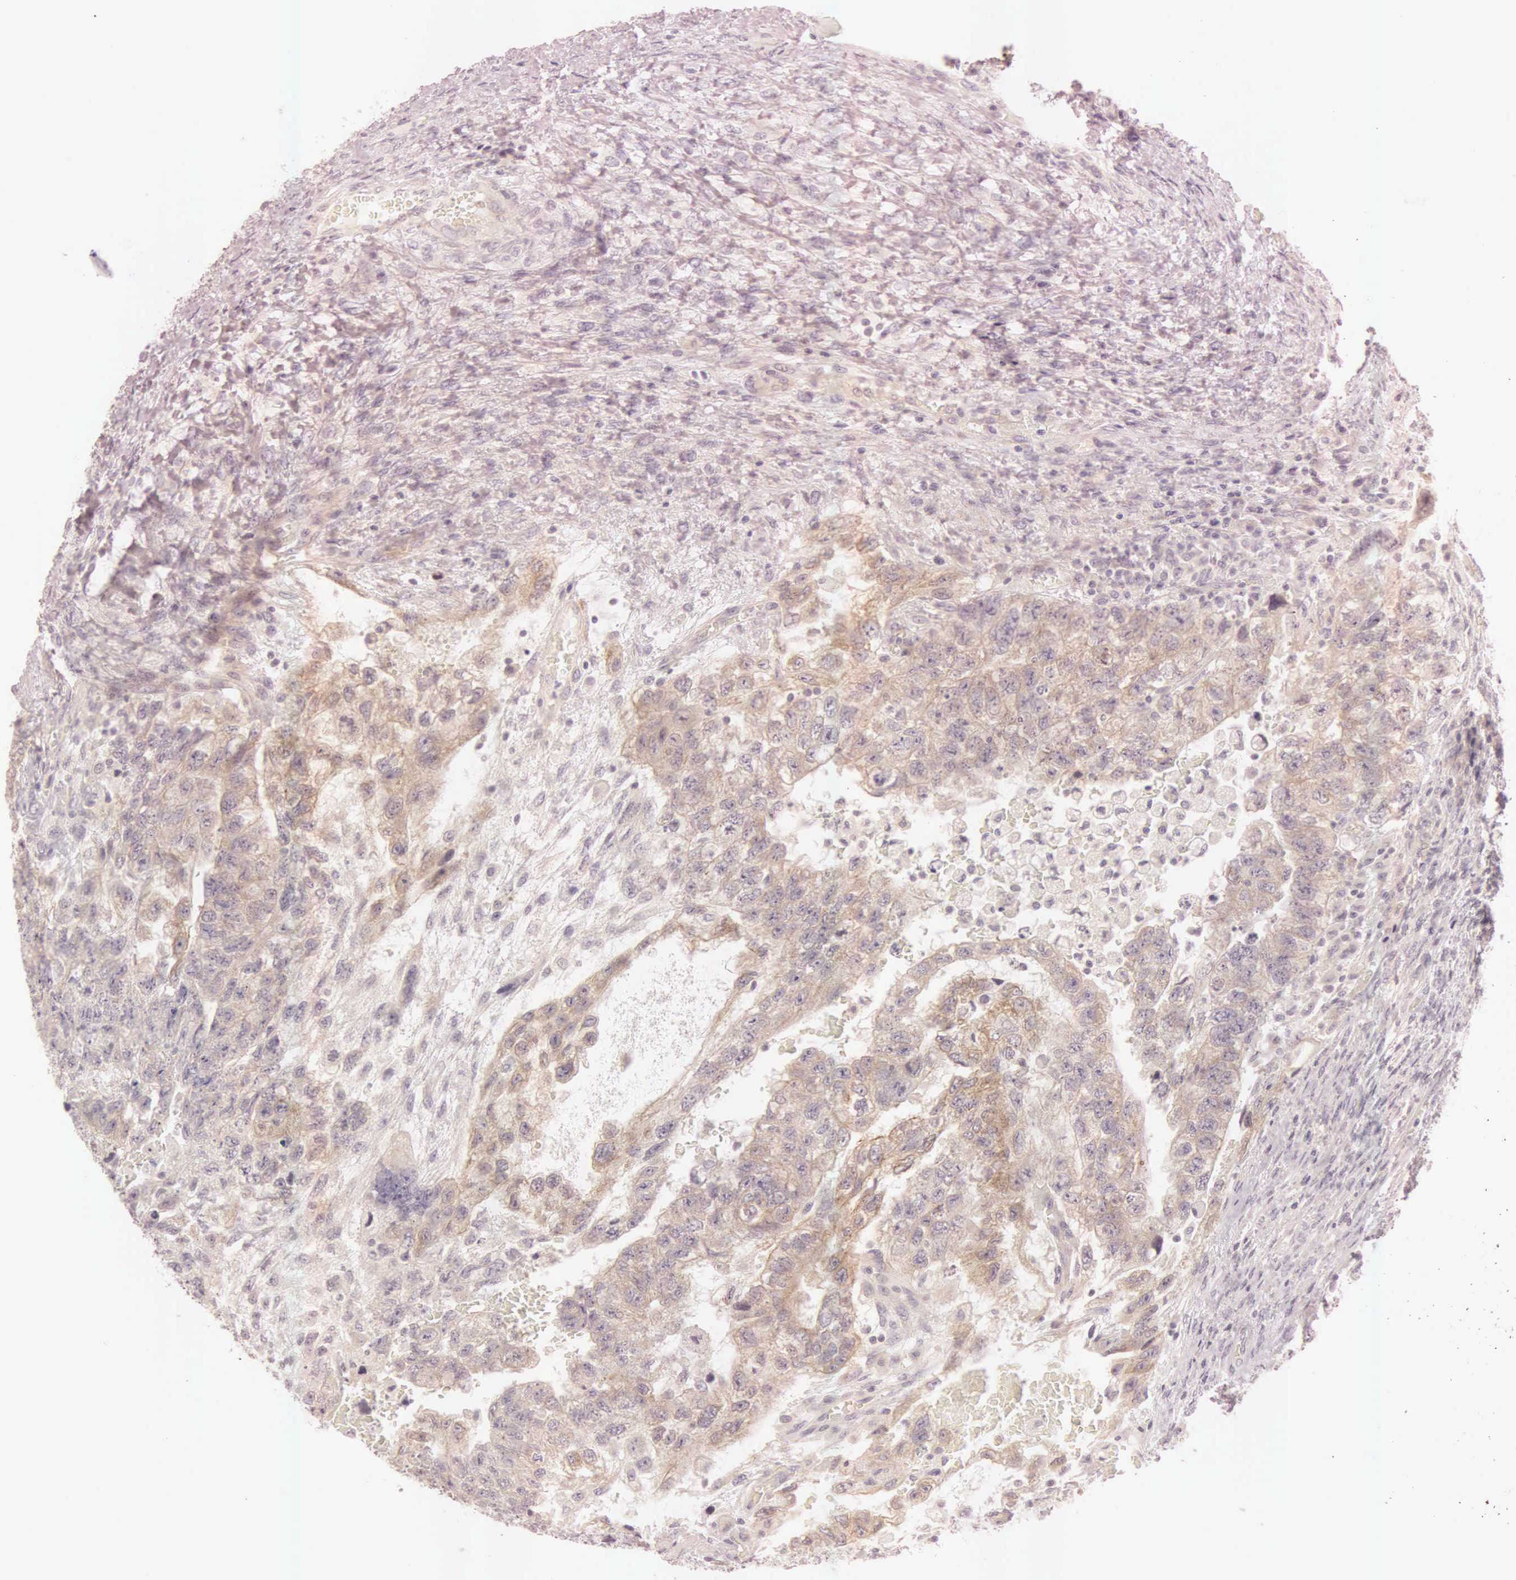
{"staining": {"intensity": "moderate", "quantity": ">75%", "location": "cytoplasmic/membranous"}, "tissue": "testis cancer", "cell_type": "Tumor cells", "image_type": "cancer", "snomed": [{"axis": "morphology", "description": "Carcinoma, Embryonal, NOS"}, {"axis": "topography", "description": "Testis"}], "caption": "Tumor cells display moderate cytoplasmic/membranous staining in about >75% of cells in testis cancer (embryonal carcinoma). (DAB (3,3'-diaminobenzidine) IHC, brown staining for protein, blue staining for nuclei).", "gene": "CEP170B", "patient": {"sex": "male", "age": 36}}